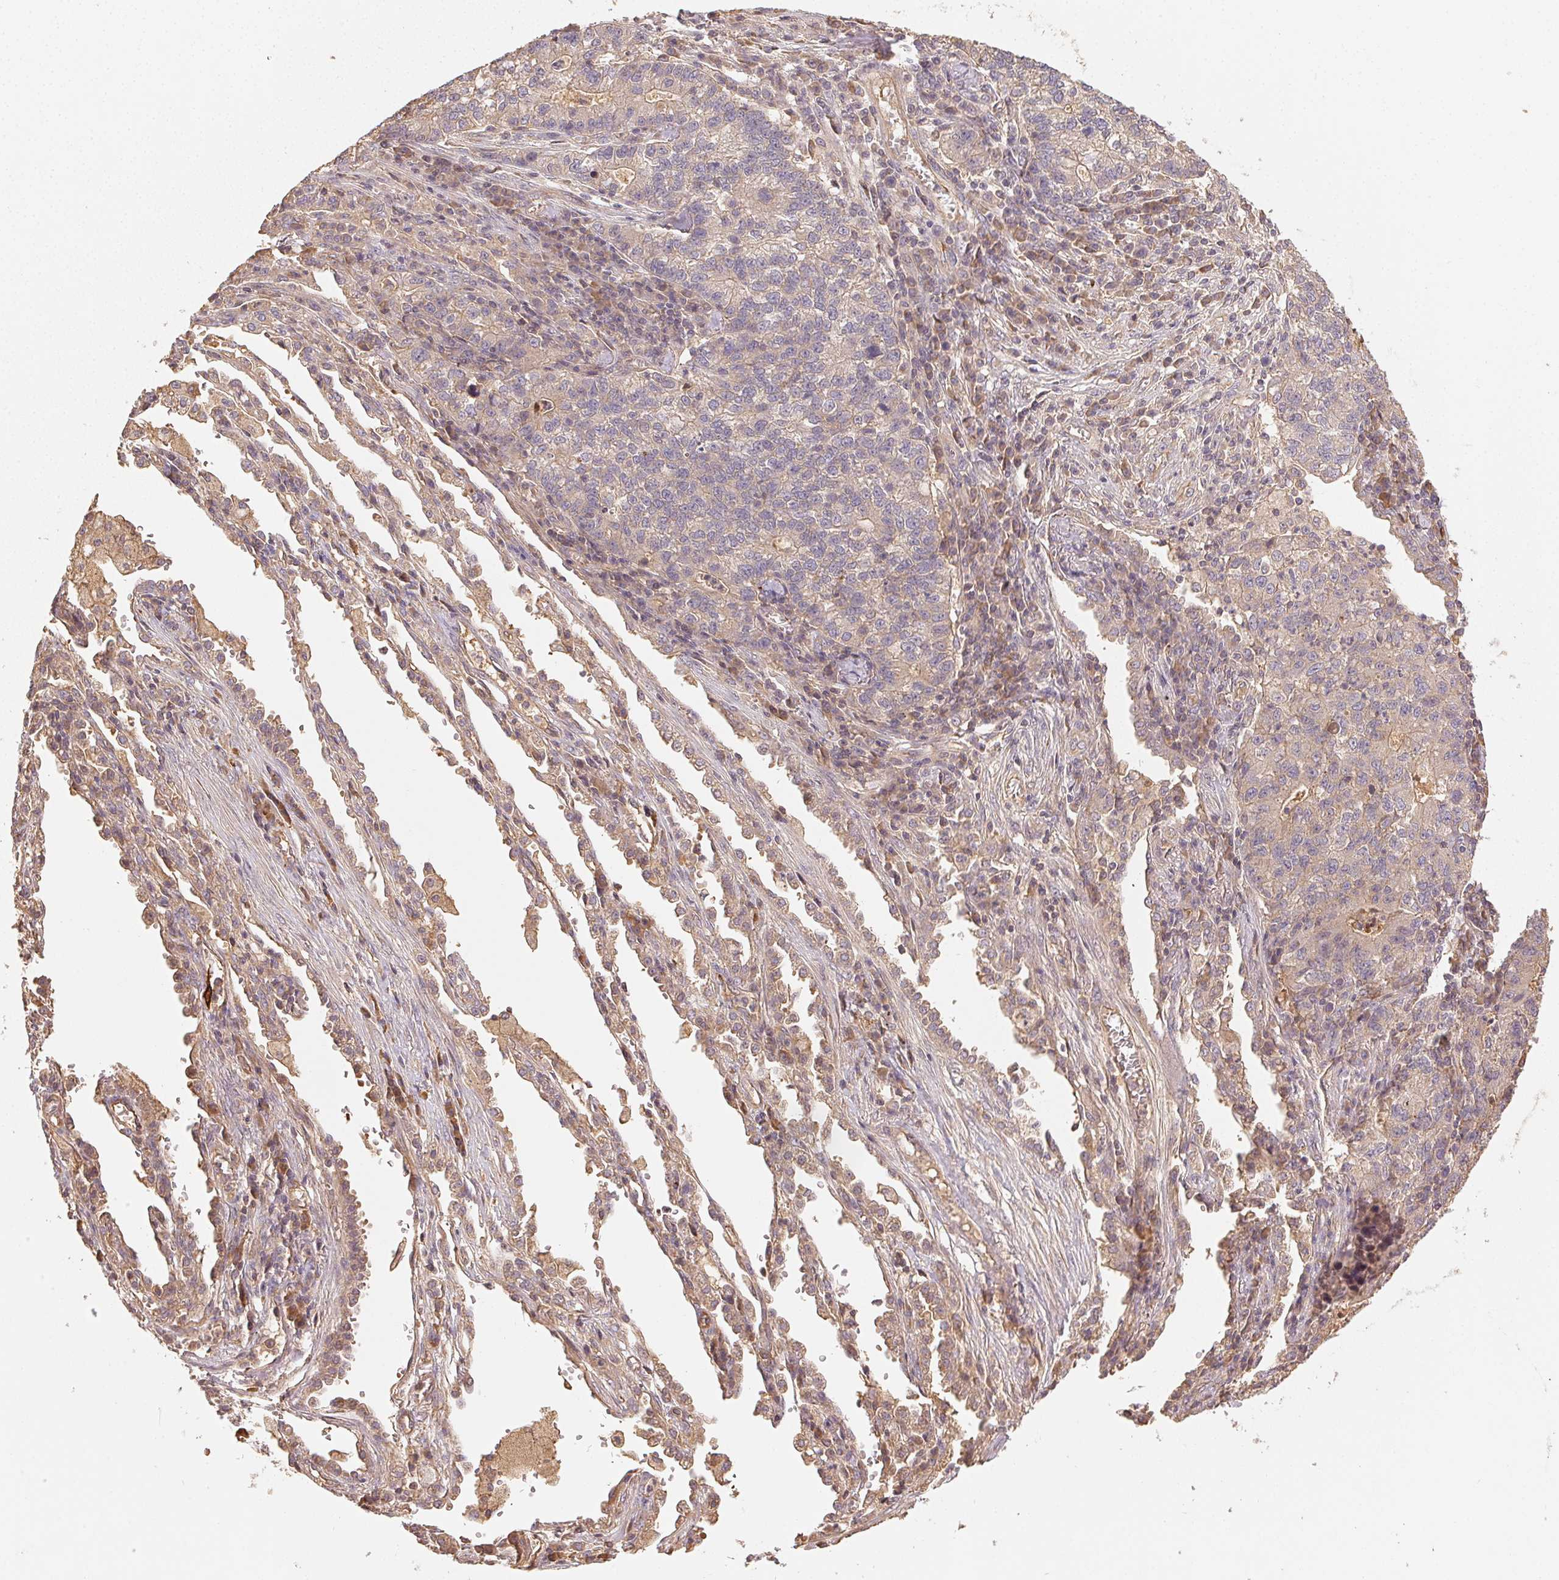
{"staining": {"intensity": "weak", "quantity": "25%-75%", "location": "cytoplasmic/membranous"}, "tissue": "lung cancer", "cell_type": "Tumor cells", "image_type": "cancer", "snomed": [{"axis": "morphology", "description": "Adenocarcinoma, NOS"}, {"axis": "topography", "description": "Lung"}], "caption": "Lung adenocarcinoma stained with DAB IHC reveals low levels of weak cytoplasmic/membranous expression in about 25%-75% of tumor cells. Immunohistochemistry stains the protein in brown and the nuclei are stained blue.", "gene": "RALA", "patient": {"sex": "male", "age": 57}}